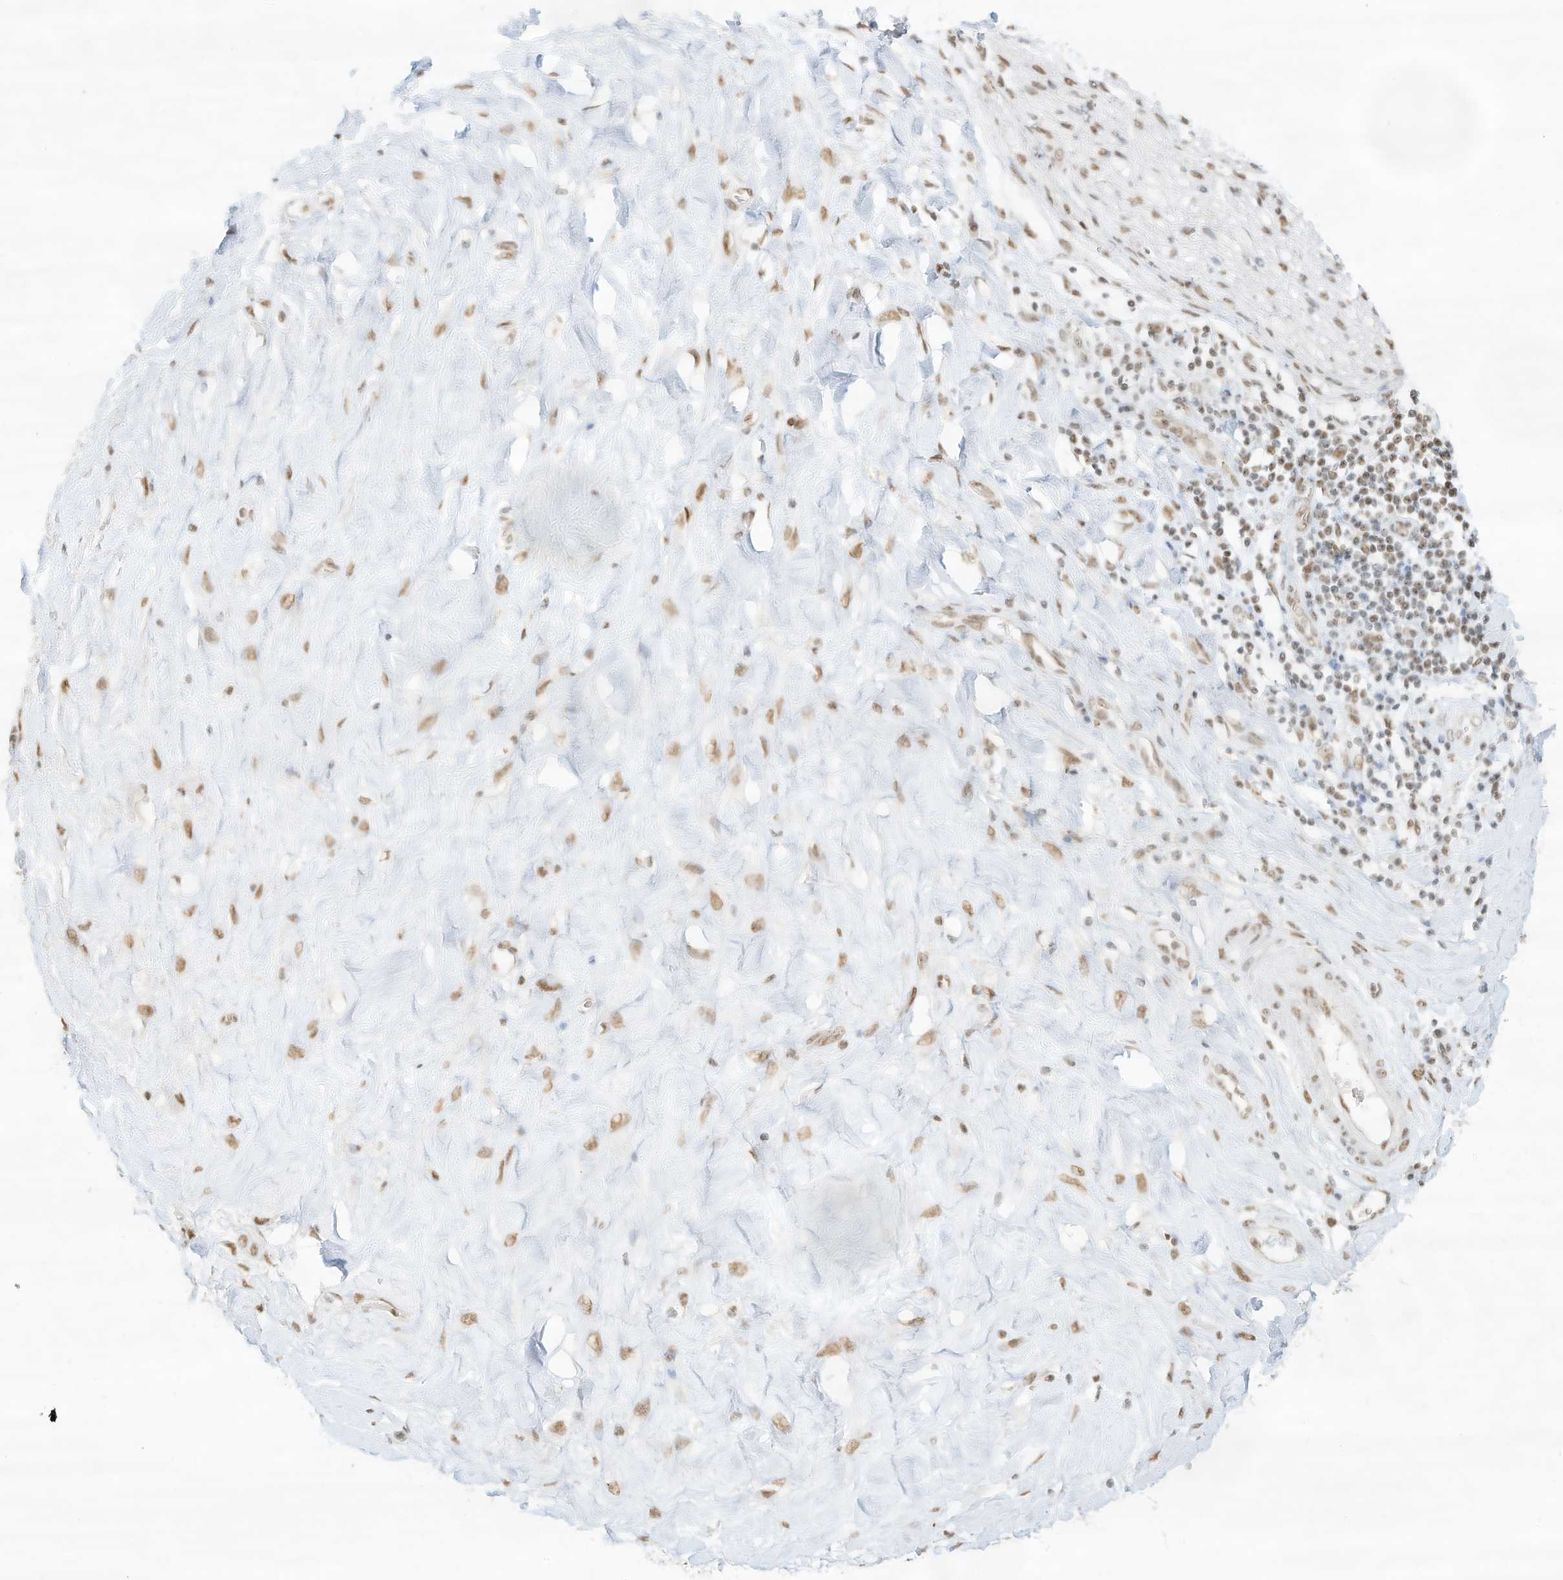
{"staining": {"intensity": "weak", "quantity": "25%-75%", "location": "nuclear"}, "tissue": "soft tissue", "cell_type": "Fibroblasts", "image_type": "normal", "snomed": [{"axis": "morphology", "description": "Normal tissue, NOS"}, {"axis": "morphology", "description": "Adenocarcinoma, NOS"}, {"axis": "topography", "description": "Pancreas"}, {"axis": "topography", "description": "Peripheral nerve tissue"}], "caption": "This histopathology image exhibits immunohistochemistry (IHC) staining of normal soft tissue, with low weak nuclear staining in about 25%-75% of fibroblasts.", "gene": "NHSL1", "patient": {"sex": "male", "age": 59}}